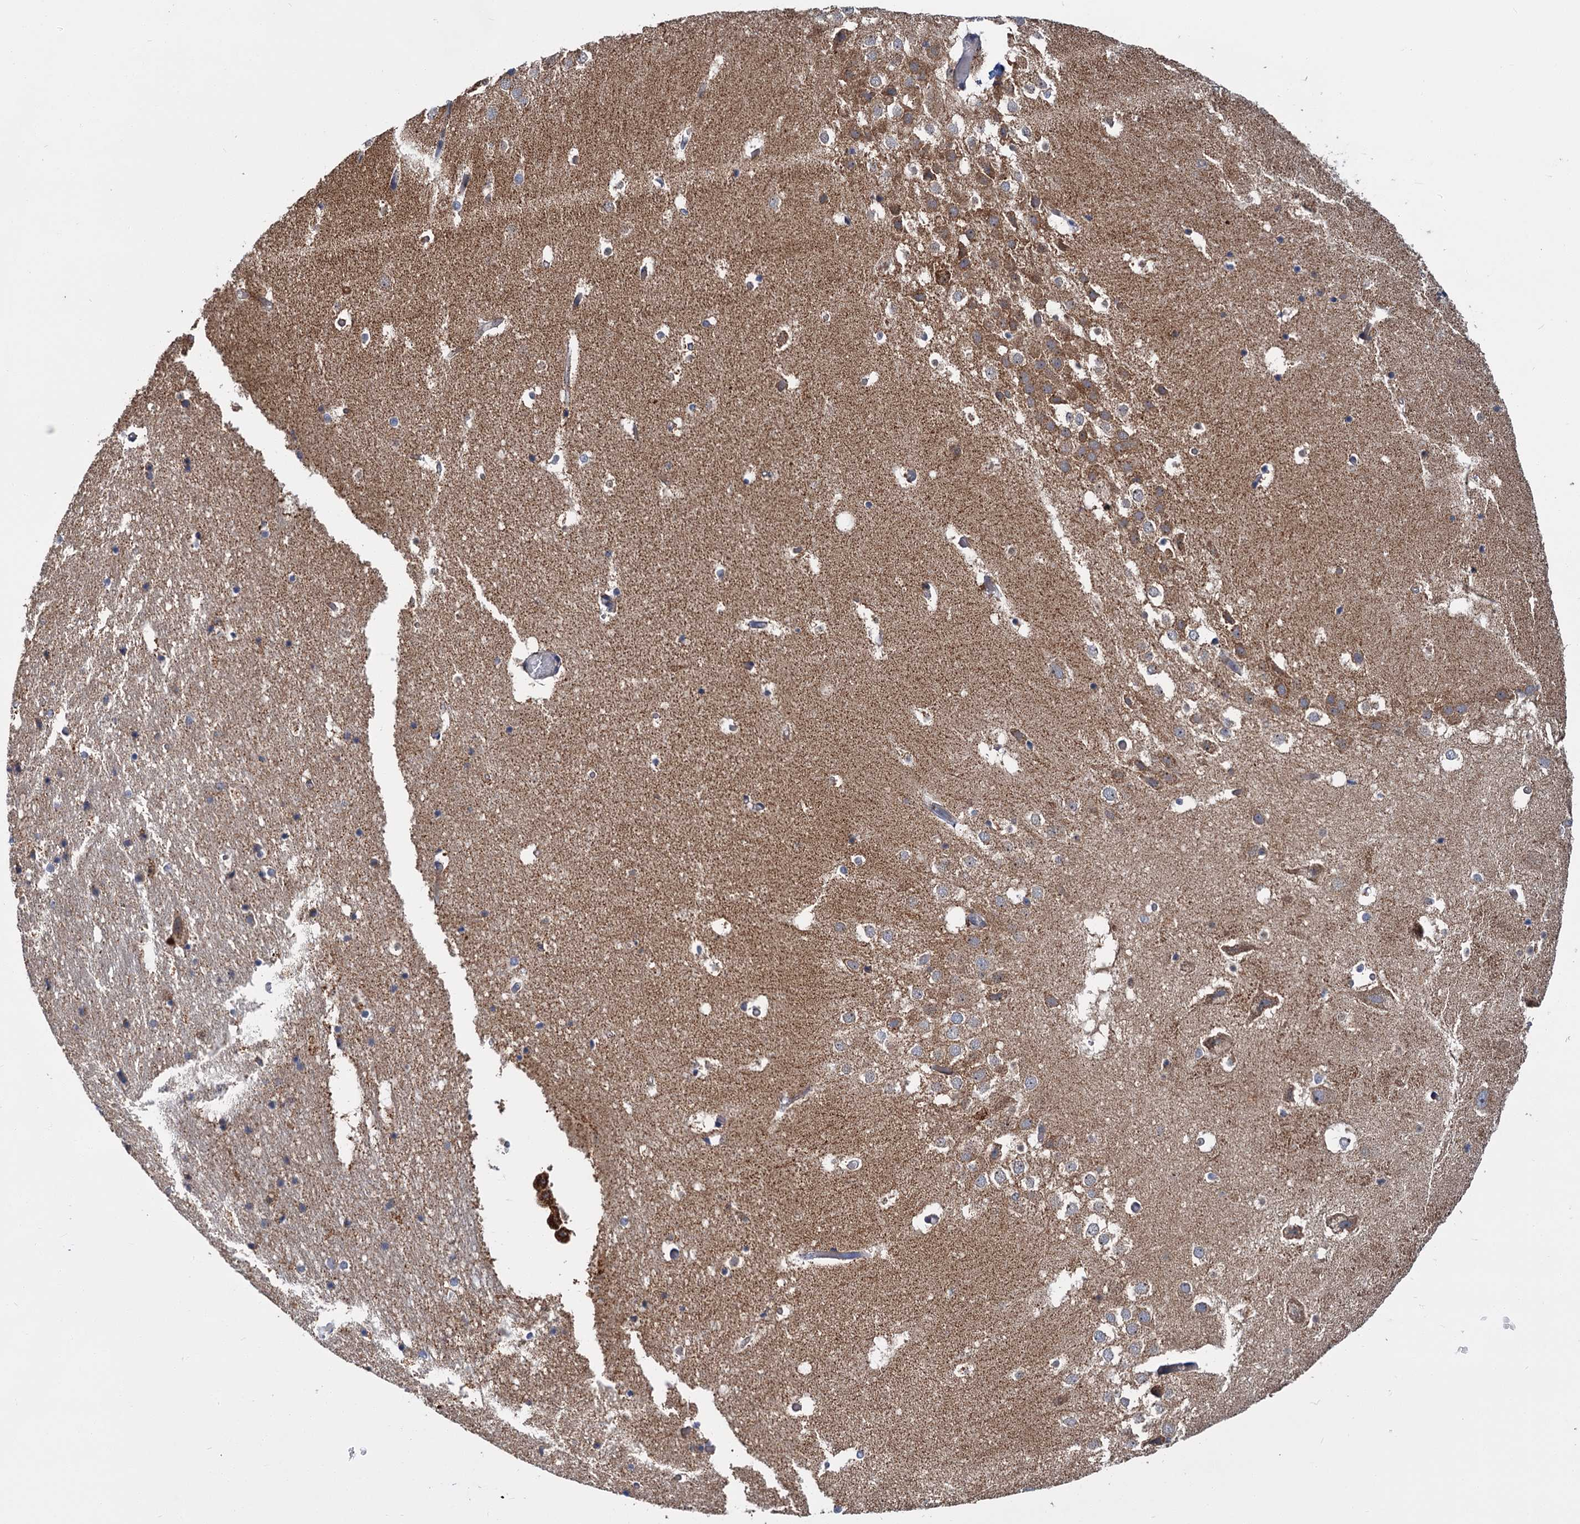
{"staining": {"intensity": "negative", "quantity": "none", "location": "none"}, "tissue": "hippocampus", "cell_type": "Glial cells", "image_type": "normal", "snomed": [{"axis": "morphology", "description": "Normal tissue, NOS"}, {"axis": "topography", "description": "Hippocampus"}], "caption": "This is a micrograph of immunohistochemistry staining of normal hippocampus, which shows no expression in glial cells.", "gene": "DYNC2H1", "patient": {"sex": "female", "age": 52}}